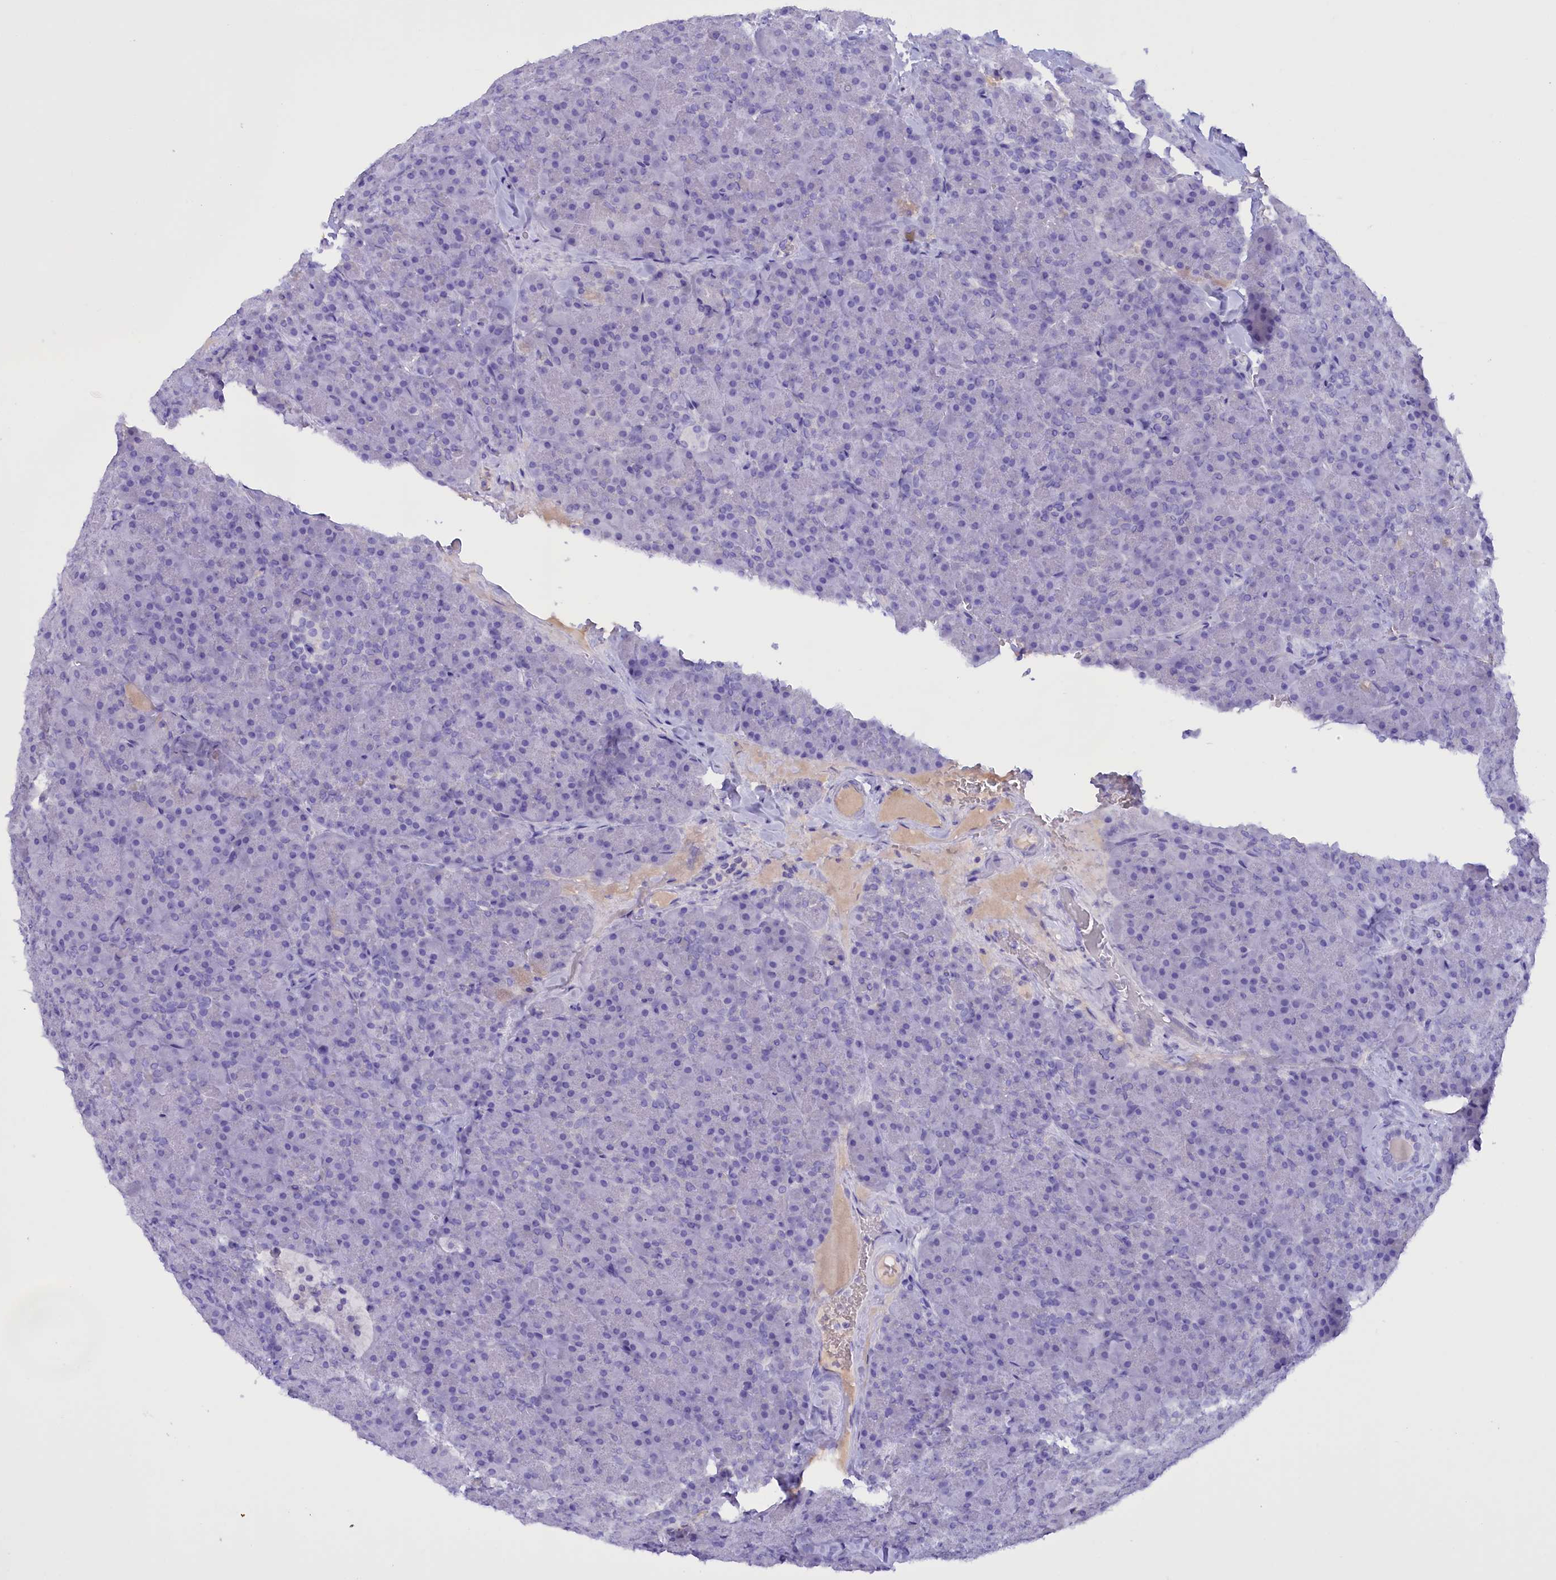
{"staining": {"intensity": "negative", "quantity": "none", "location": "none"}, "tissue": "pancreas", "cell_type": "Exocrine glandular cells", "image_type": "normal", "snomed": [{"axis": "morphology", "description": "Normal tissue, NOS"}, {"axis": "topography", "description": "Pancreas"}], "caption": "An immunohistochemistry (IHC) micrograph of benign pancreas is shown. There is no staining in exocrine glandular cells of pancreas.", "gene": "PROK2", "patient": {"sex": "male", "age": 36}}